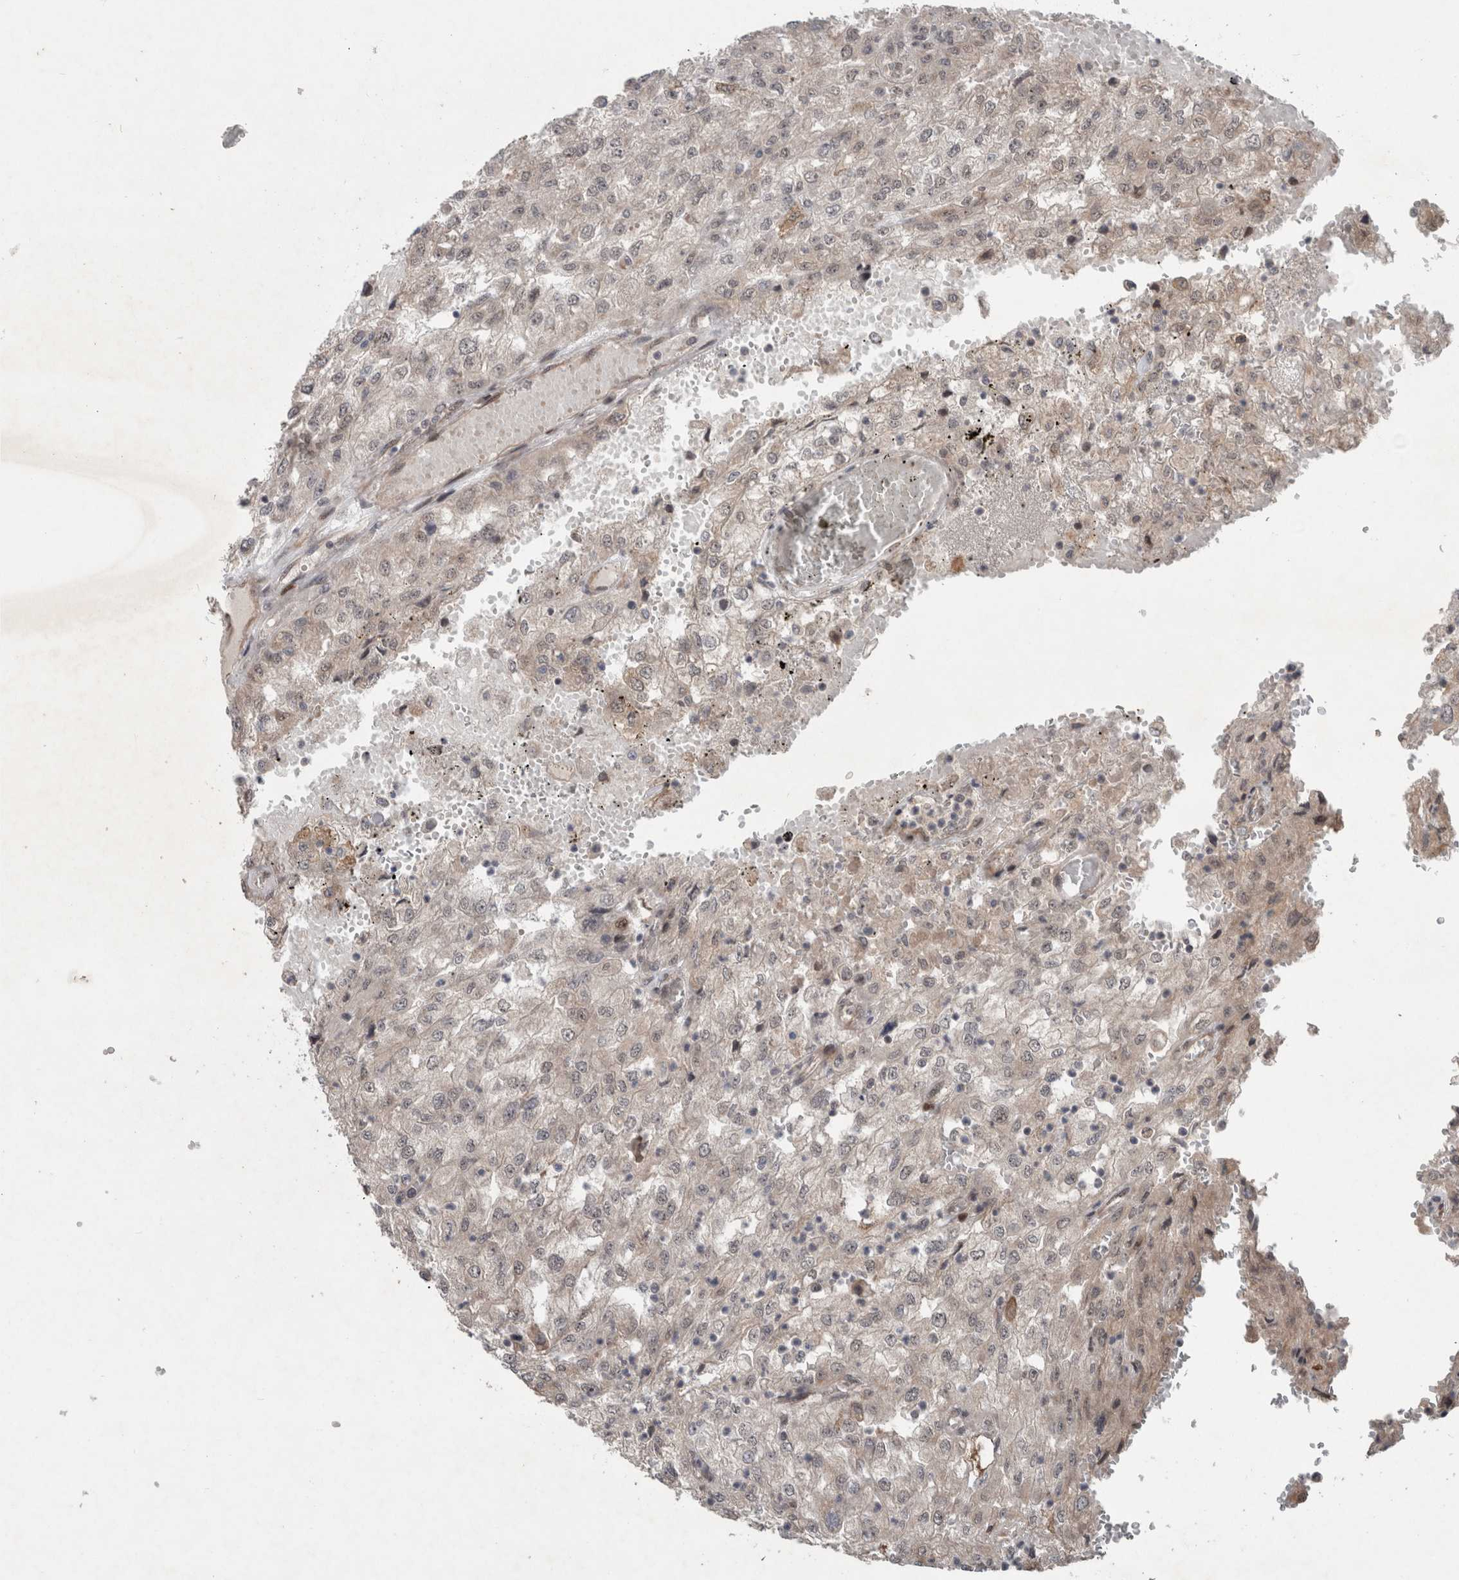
{"staining": {"intensity": "negative", "quantity": "none", "location": "none"}, "tissue": "renal cancer", "cell_type": "Tumor cells", "image_type": "cancer", "snomed": [{"axis": "morphology", "description": "Adenocarcinoma, NOS"}, {"axis": "topography", "description": "Kidney"}], "caption": "An immunohistochemistry histopathology image of renal cancer (adenocarcinoma) is shown. There is no staining in tumor cells of renal cancer (adenocarcinoma).", "gene": "GIMAP6", "patient": {"sex": "female", "age": 54}}